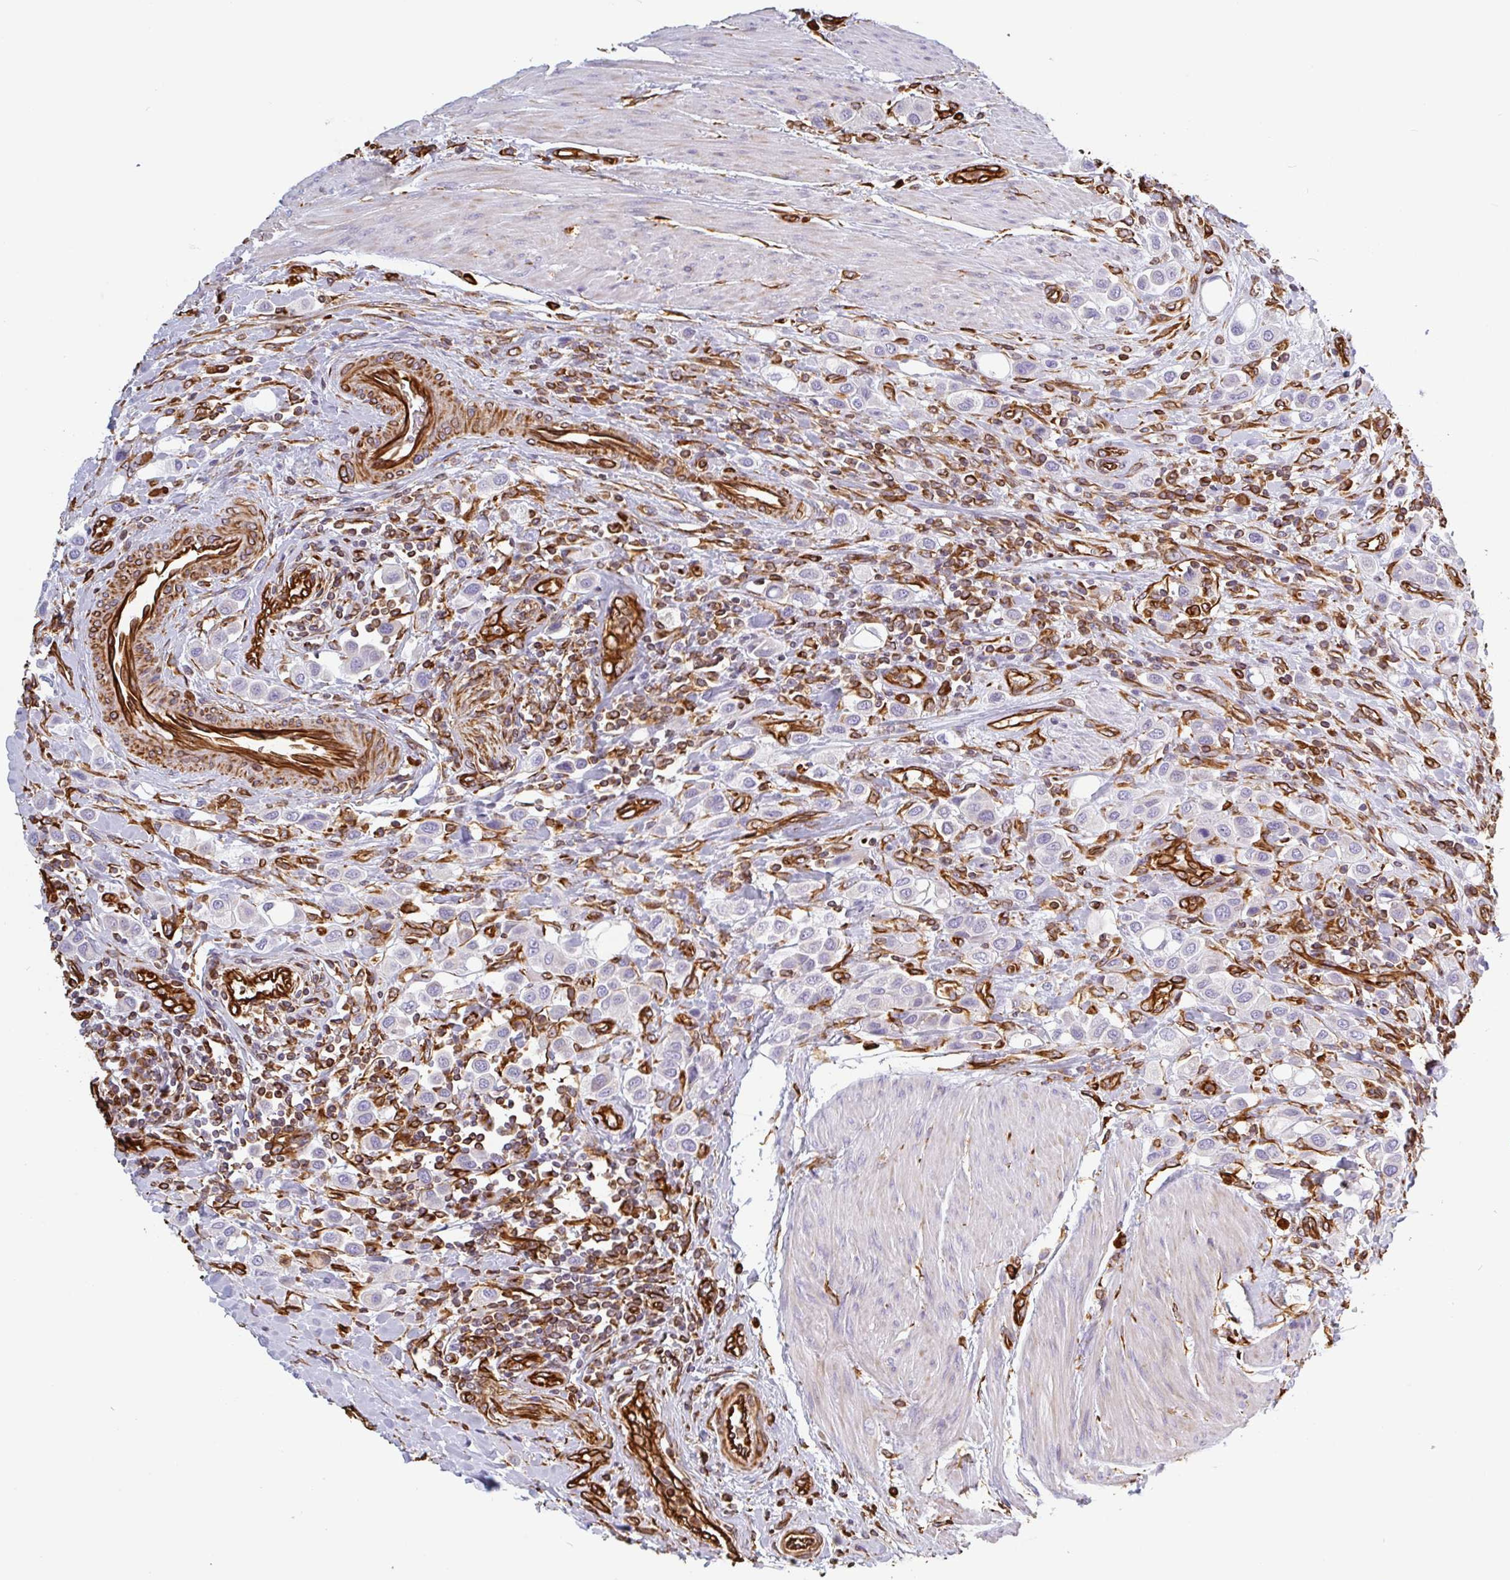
{"staining": {"intensity": "negative", "quantity": "none", "location": "none"}, "tissue": "urothelial cancer", "cell_type": "Tumor cells", "image_type": "cancer", "snomed": [{"axis": "morphology", "description": "Urothelial carcinoma, High grade"}, {"axis": "topography", "description": "Urinary bladder"}], "caption": "Urothelial cancer was stained to show a protein in brown. There is no significant staining in tumor cells.", "gene": "PPFIA1", "patient": {"sex": "male", "age": 50}}